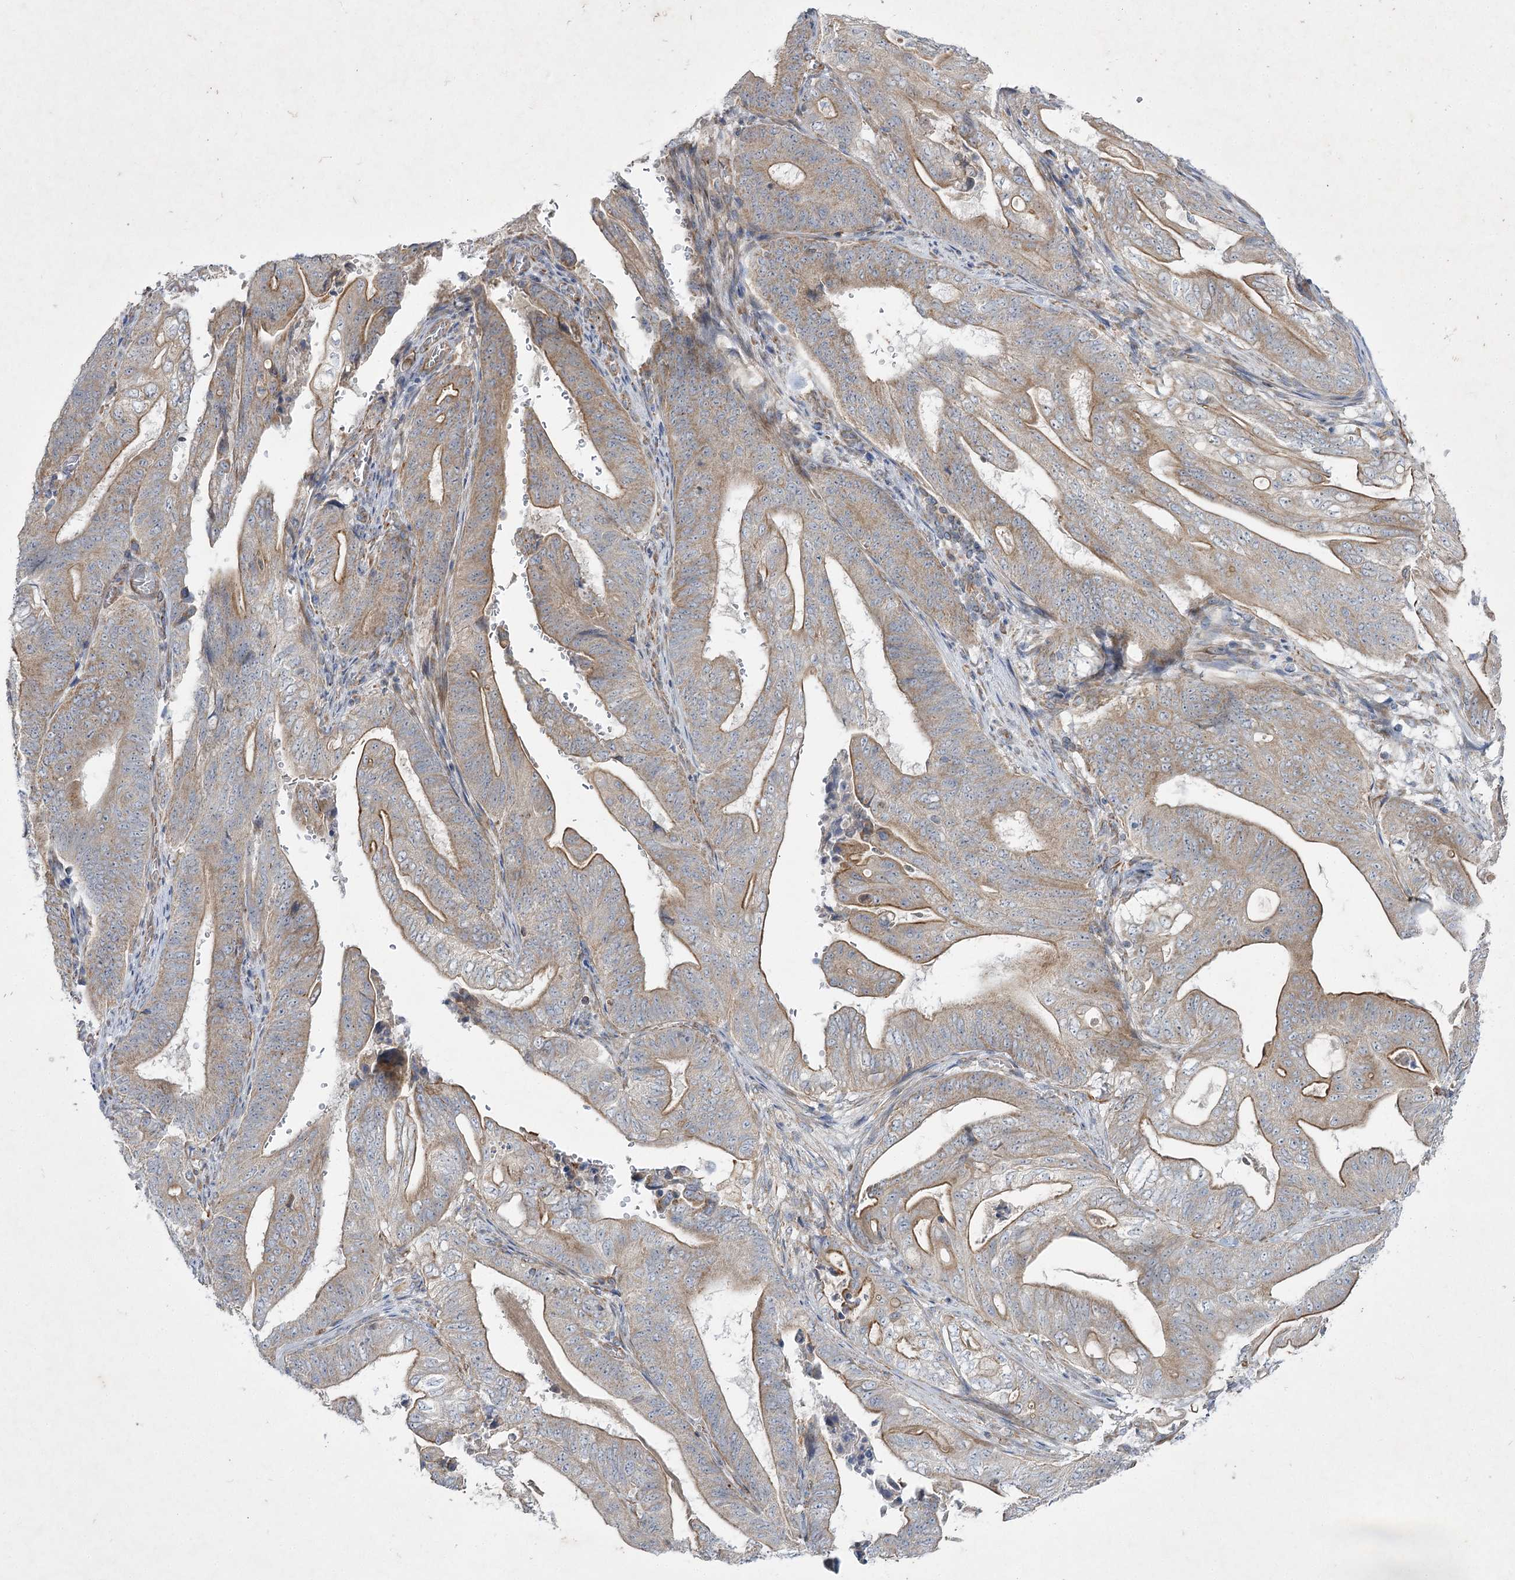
{"staining": {"intensity": "moderate", "quantity": ">75%", "location": "cytoplasmic/membranous"}, "tissue": "stomach cancer", "cell_type": "Tumor cells", "image_type": "cancer", "snomed": [{"axis": "morphology", "description": "Adenocarcinoma, NOS"}, {"axis": "topography", "description": "Stomach"}], "caption": "Protein analysis of adenocarcinoma (stomach) tissue displays moderate cytoplasmic/membranous positivity in approximately >75% of tumor cells.", "gene": "KIAA0825", "patient": {"sex": "female", "age": 73}}